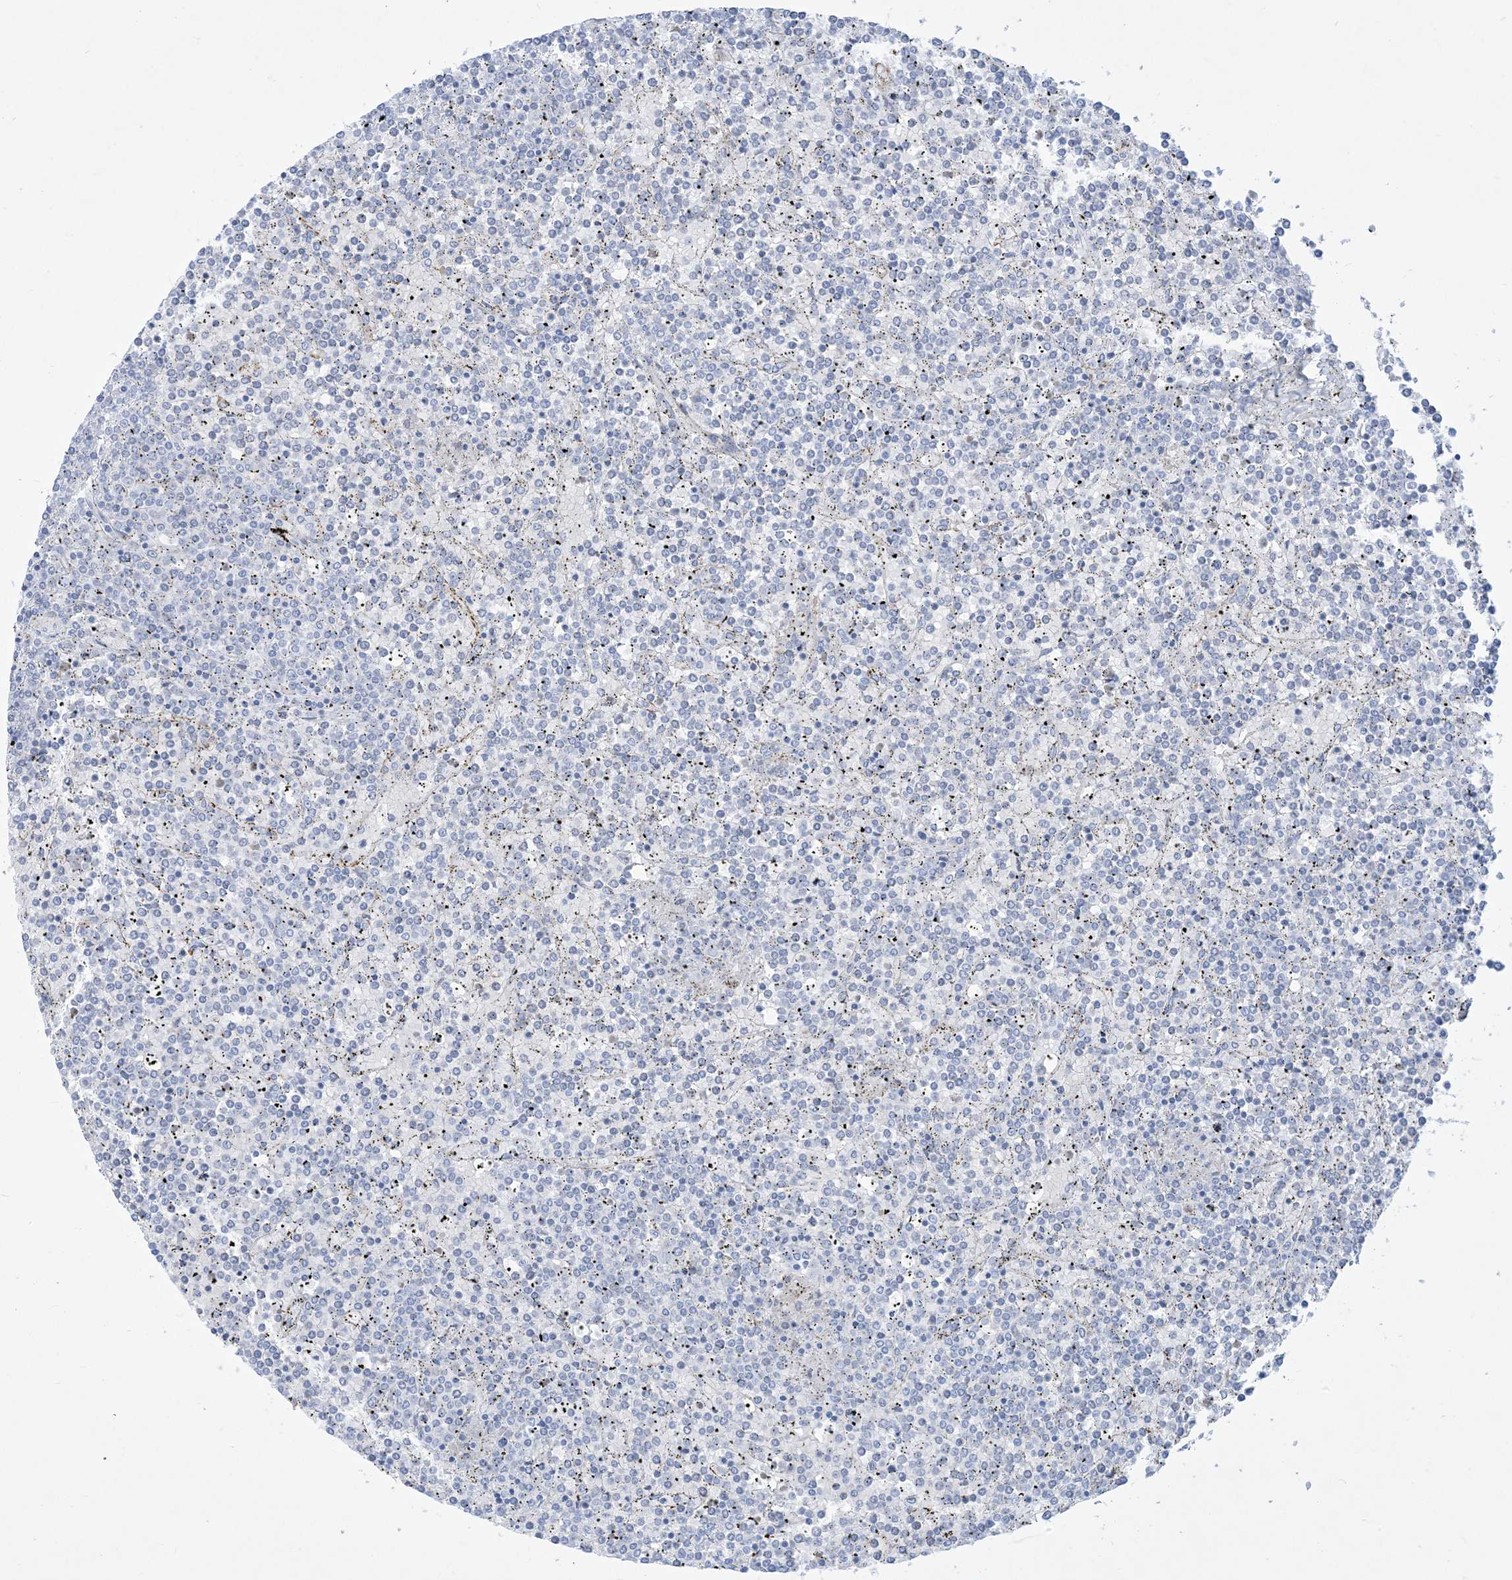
{"staining": {"intensity": "negative", "quantity": "none", "location": "none"}, "tissue": "lymphoma", "cell_type": "Tumor cells", "image_type": "cancer", "snomed": [{"axis": "morphology", "description": "Malignant lymphoma, non-Hodgkin's type, Low grade"}, {"axis": "topography", "description": "Spleen"}], "caption": "IHC photomicrograph of neoplastic tissue: lymphoma stained with DAB demonstrates no significant protein expression in tumor cells.", "gene": "B3GNT7", "patient": {"sex": "female", "age": 19}}